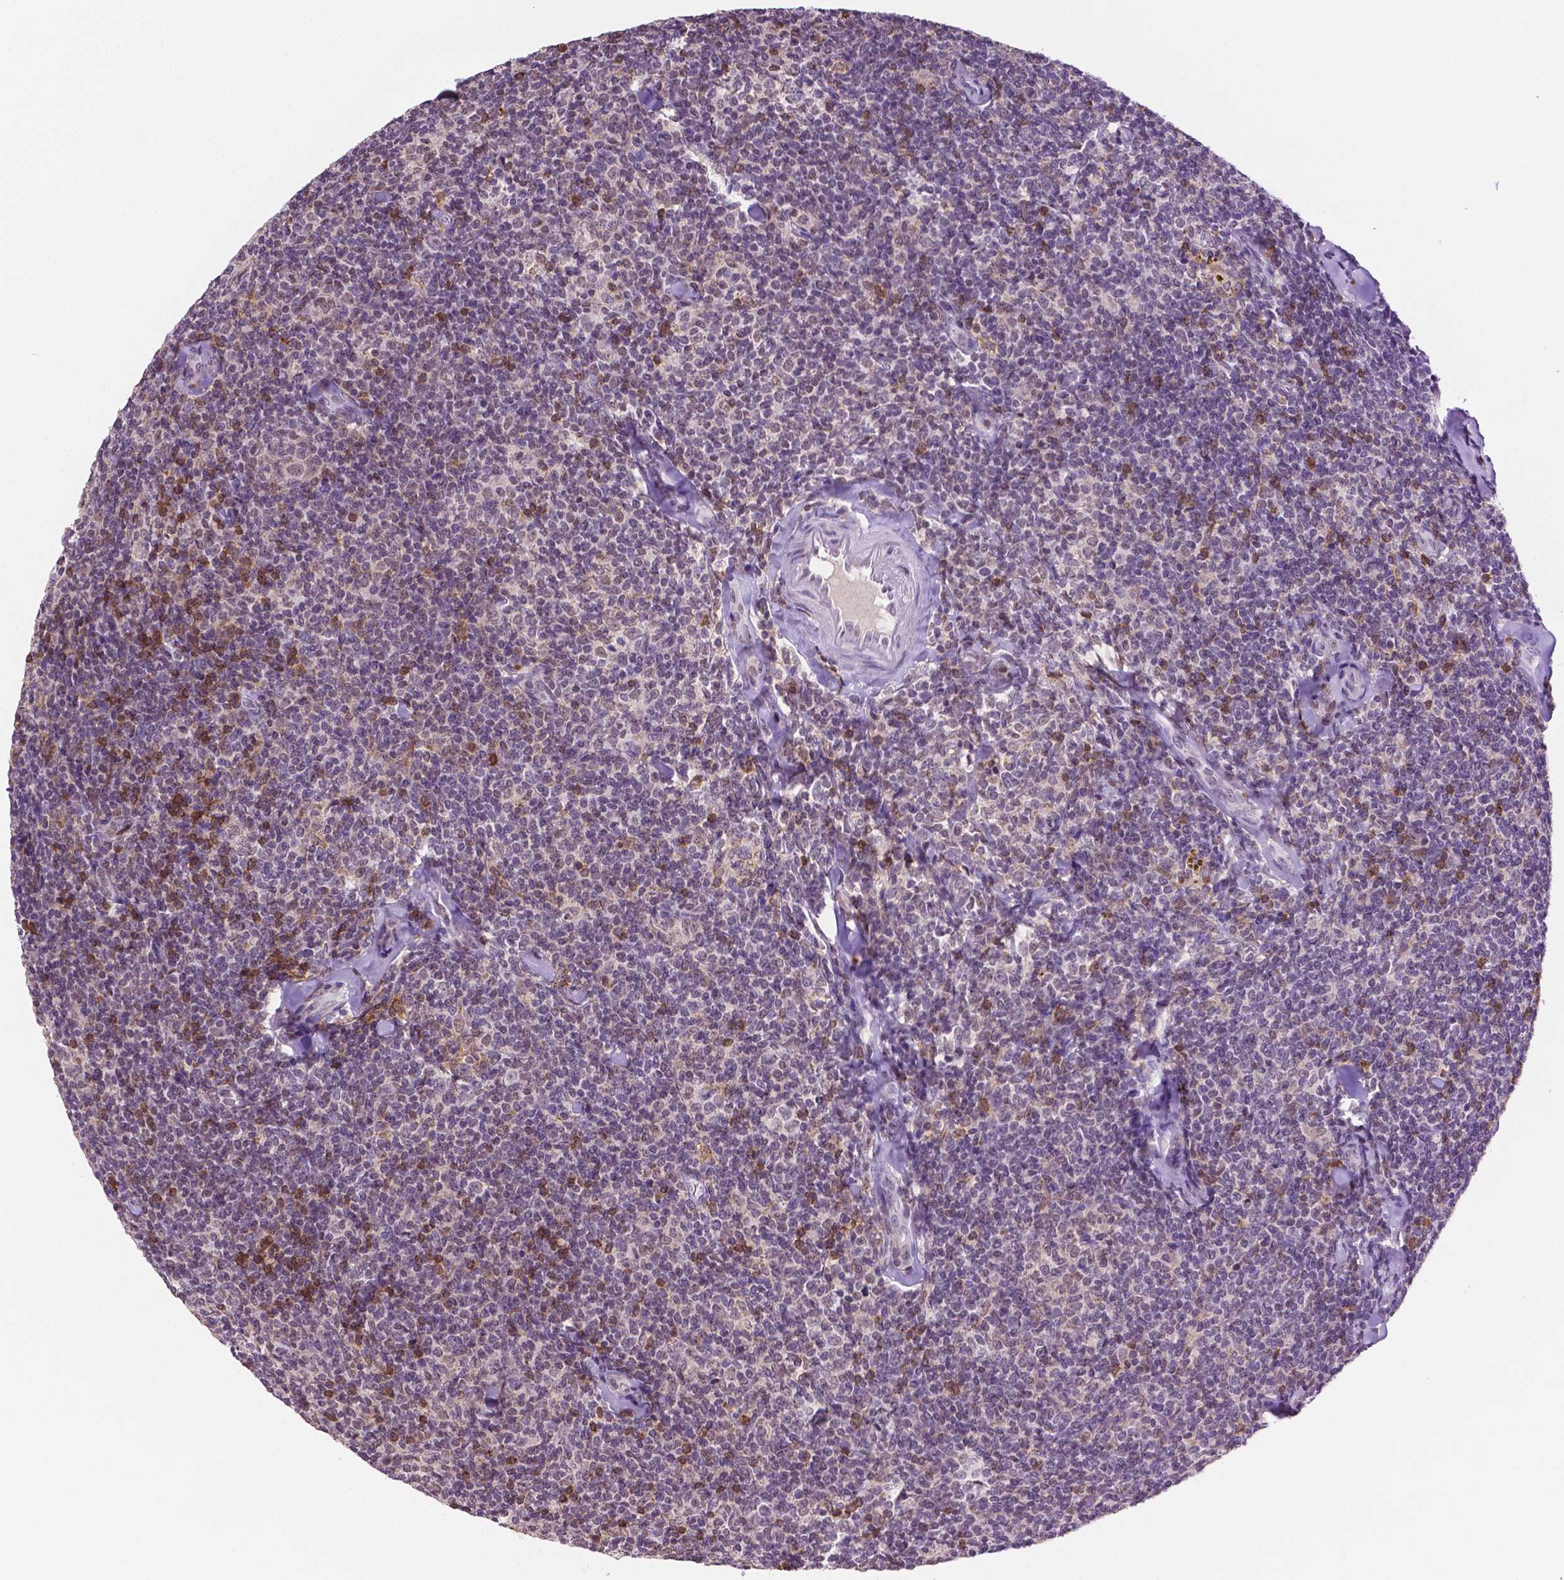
{"staining": {"intensity": "negative", "quantity": "none", "location": "none"}, "tissue": "lymphoma", "cell_type": "Tumor cells", "image_type": "cancer", "snomed": [{"axis": "morphology", "description": "Malignant lymphoma, non-Hodgkin's type, Low grade"}, {"axis": "topography", "description": "Lymph node"}], "caption": "This is a image of immunohistochemistry staining of low-grade malignant lymphoma, non-Hodgkin's type, which shows no expression in tumor cells. (DAB IHC with hematoxylin counter stain).", "gene": "PTPN6", "patient": {"sex": "female", "age": 56}}